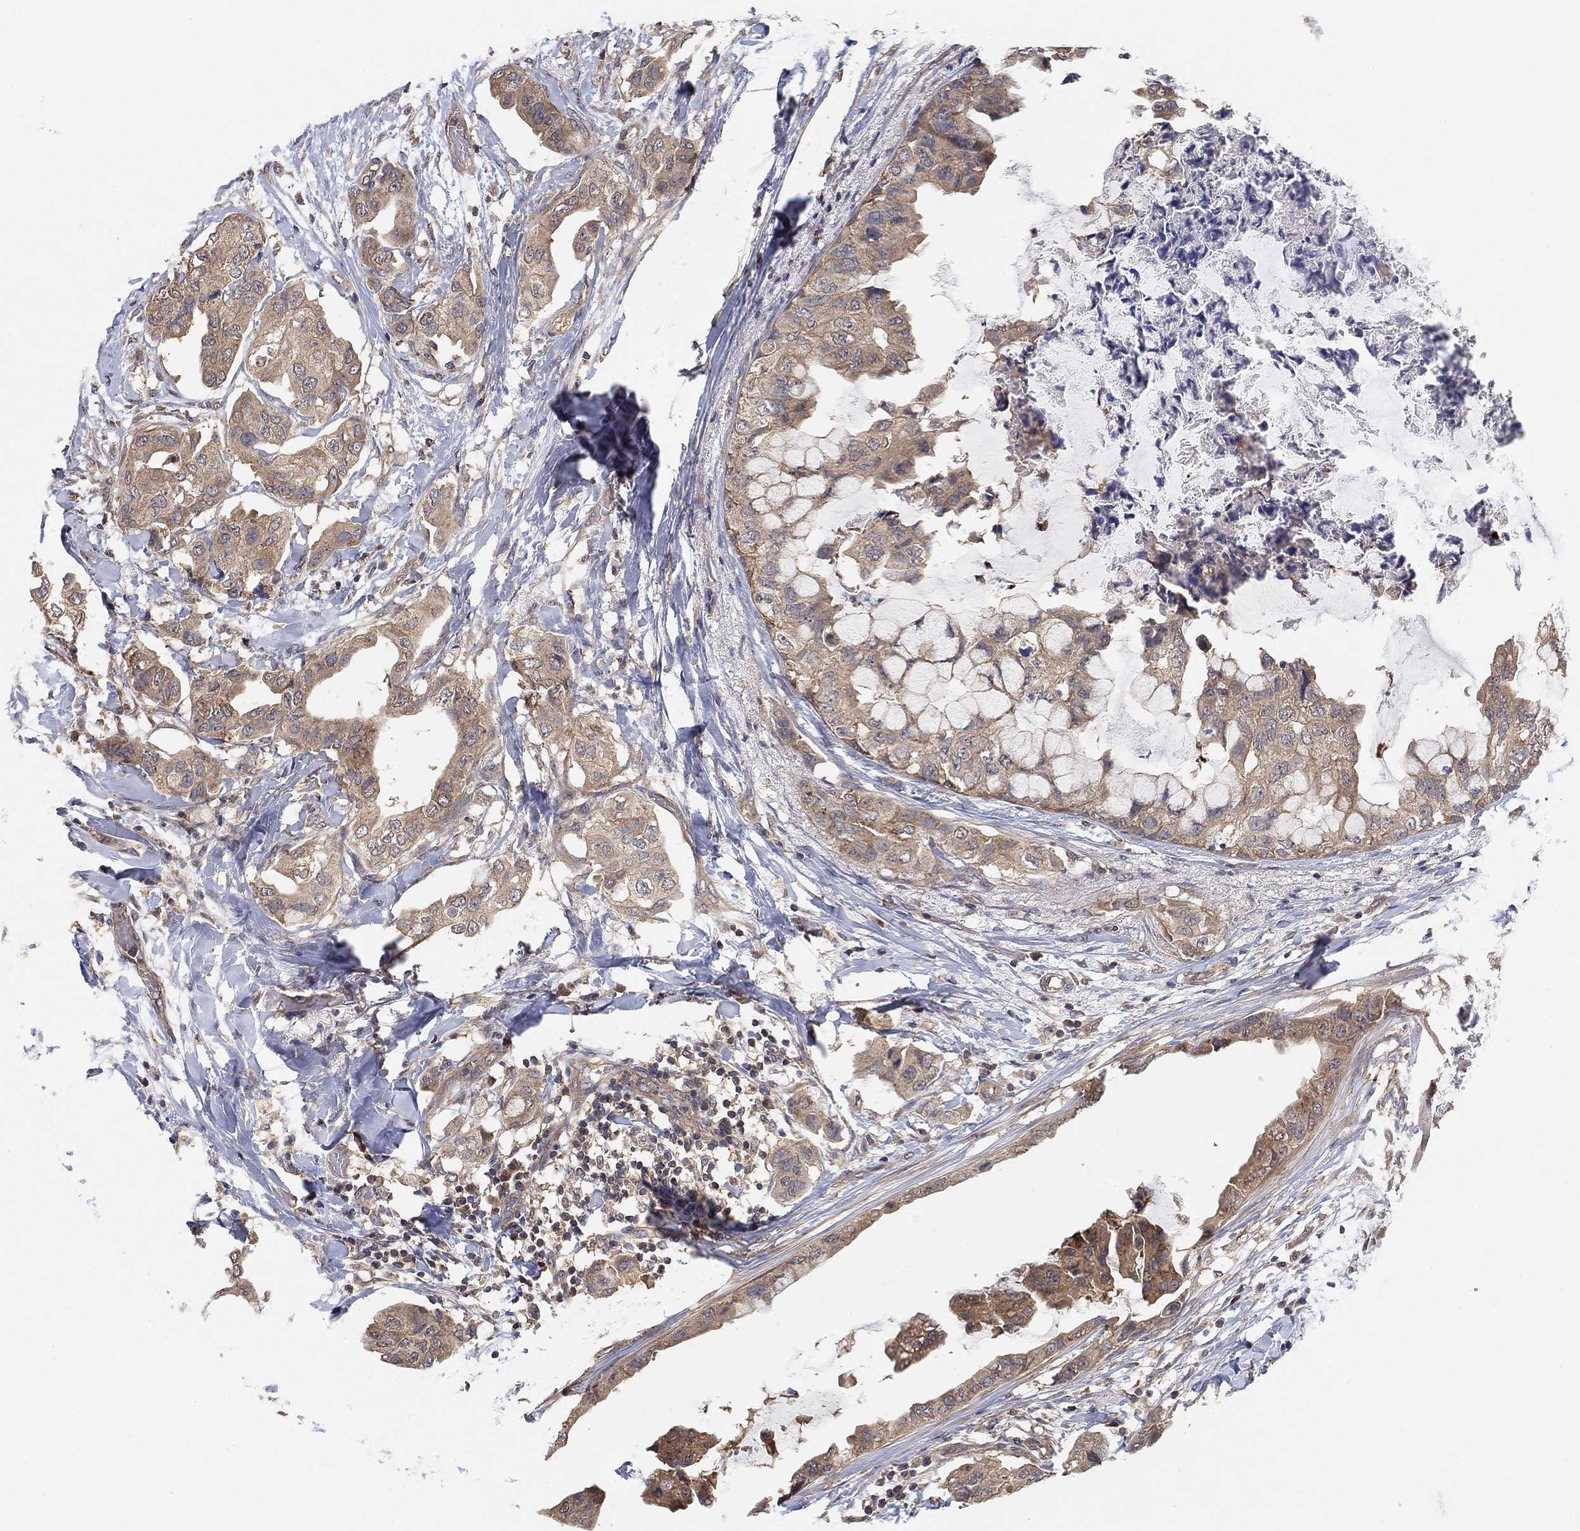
{"staining": {"intensity": "weak", "quantity": ">75%", "location": "cytoplasmic/membranous"}, "tissue": "breast cancer", "cell_type": "Tumor cells", "image_type": "cancer", "snomed": [{"axis": "morphology", "description": "Normal tissue, NOS"}, {"axis": "morphology", "description": "Duct carcinoma"}, {"axis": "topography", "description": "Breast"}], "caption": "Immunohistochemical staining of breast infiltrating ductal carcinoma demonstrates weak cytoplasmic/membranous protein positivity in about >75% of tumor cells.", "gene": "CCDC43", "patient": {"sex": "female", "age": 40}}